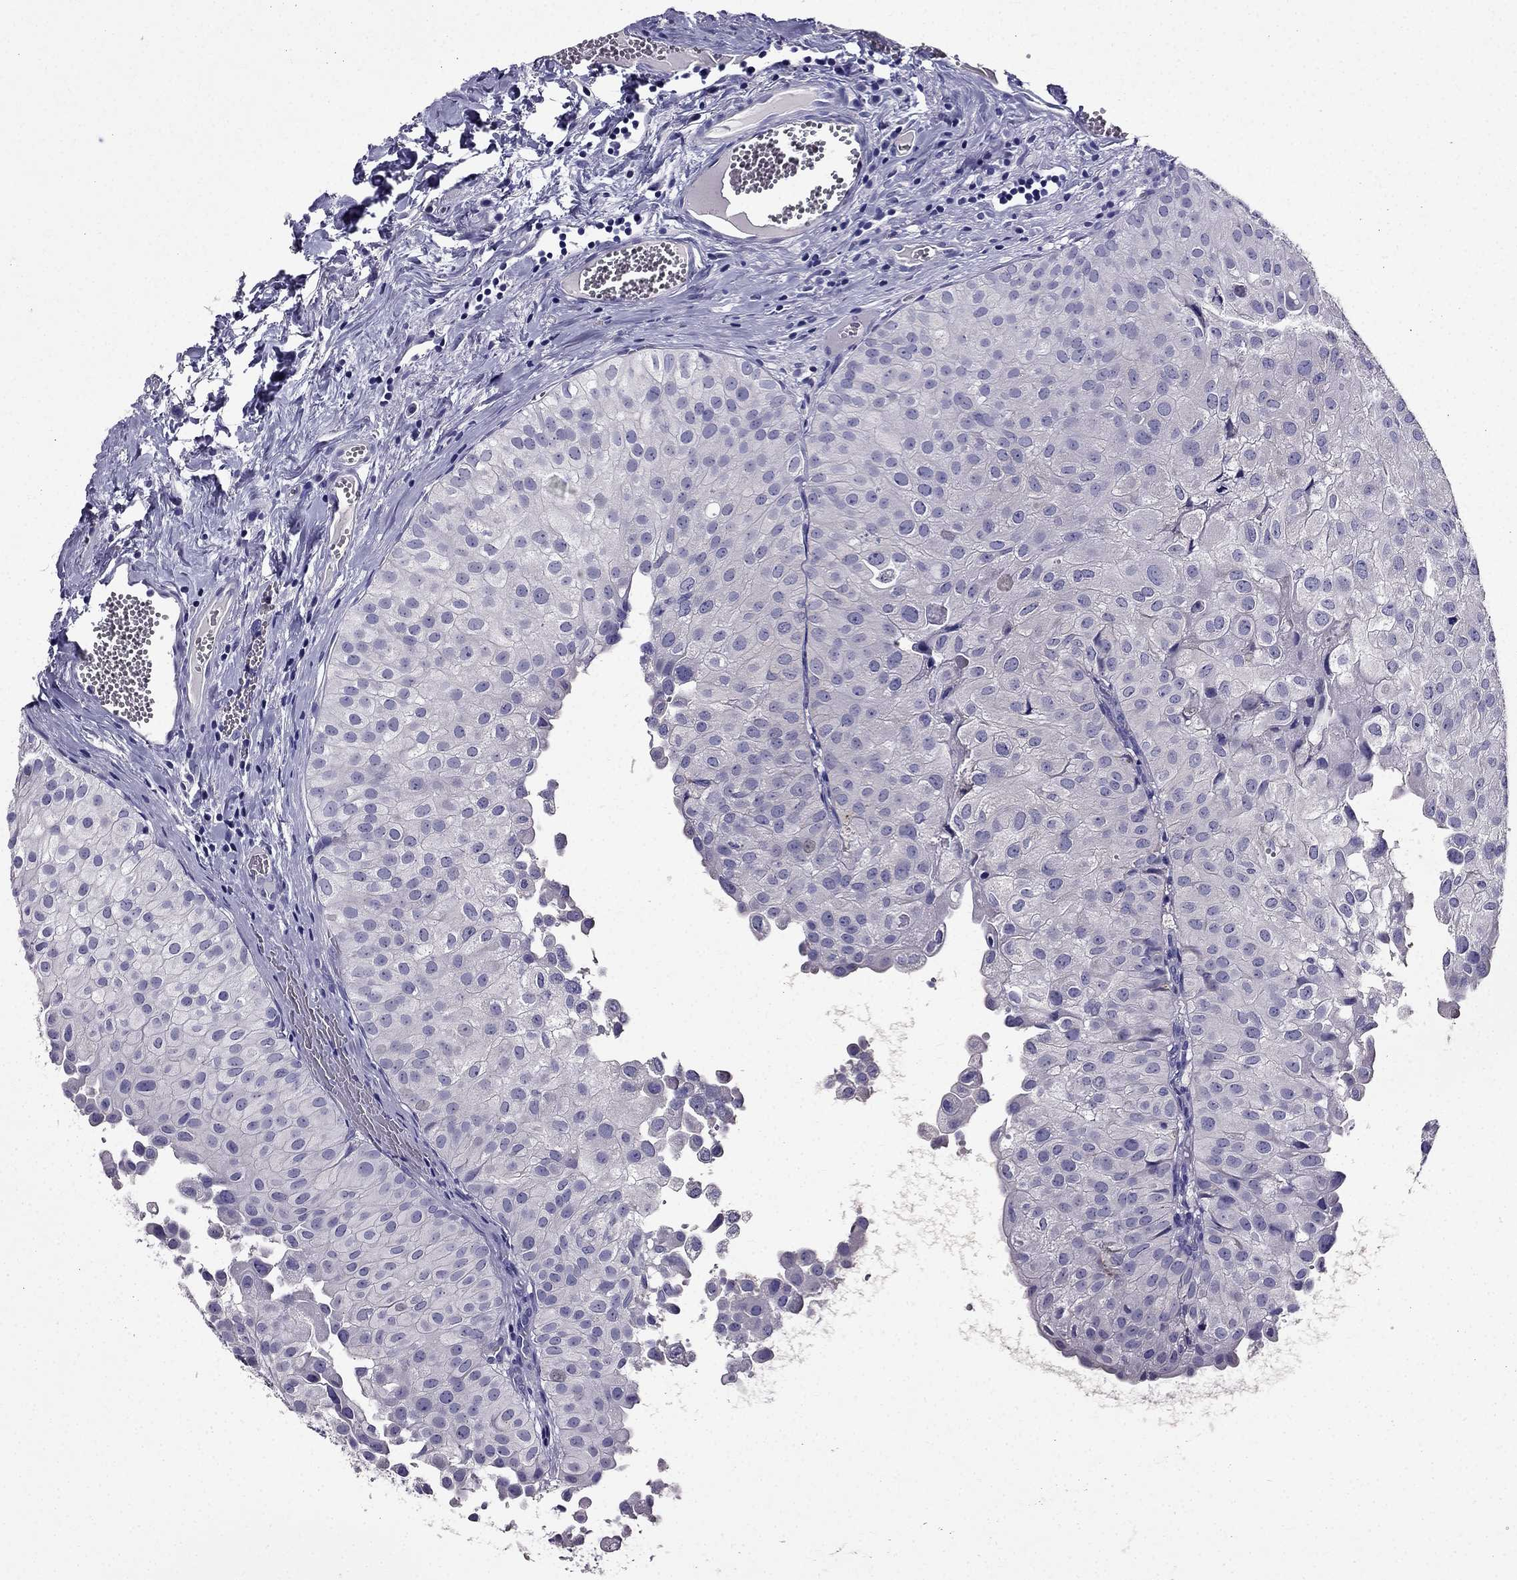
{"staining": {"intensity": "negative", "quantity": "none", "location": "none"}, "tissue": "urothelial cancer", "cell_type": "Tumor cells", "image_type": "cancer", "snomed": [{"axis": "morphology", "description": "Urothelial carcinoma, Low grade"}, {"axis": "topography", "description": "Urinary bladder"}], "caption": "Tumor cells are negative for protein expression in human low-grade urothelial carcinoma.", "gene": "DUSP15", "patient": {"sex": "female", "age": 78}}